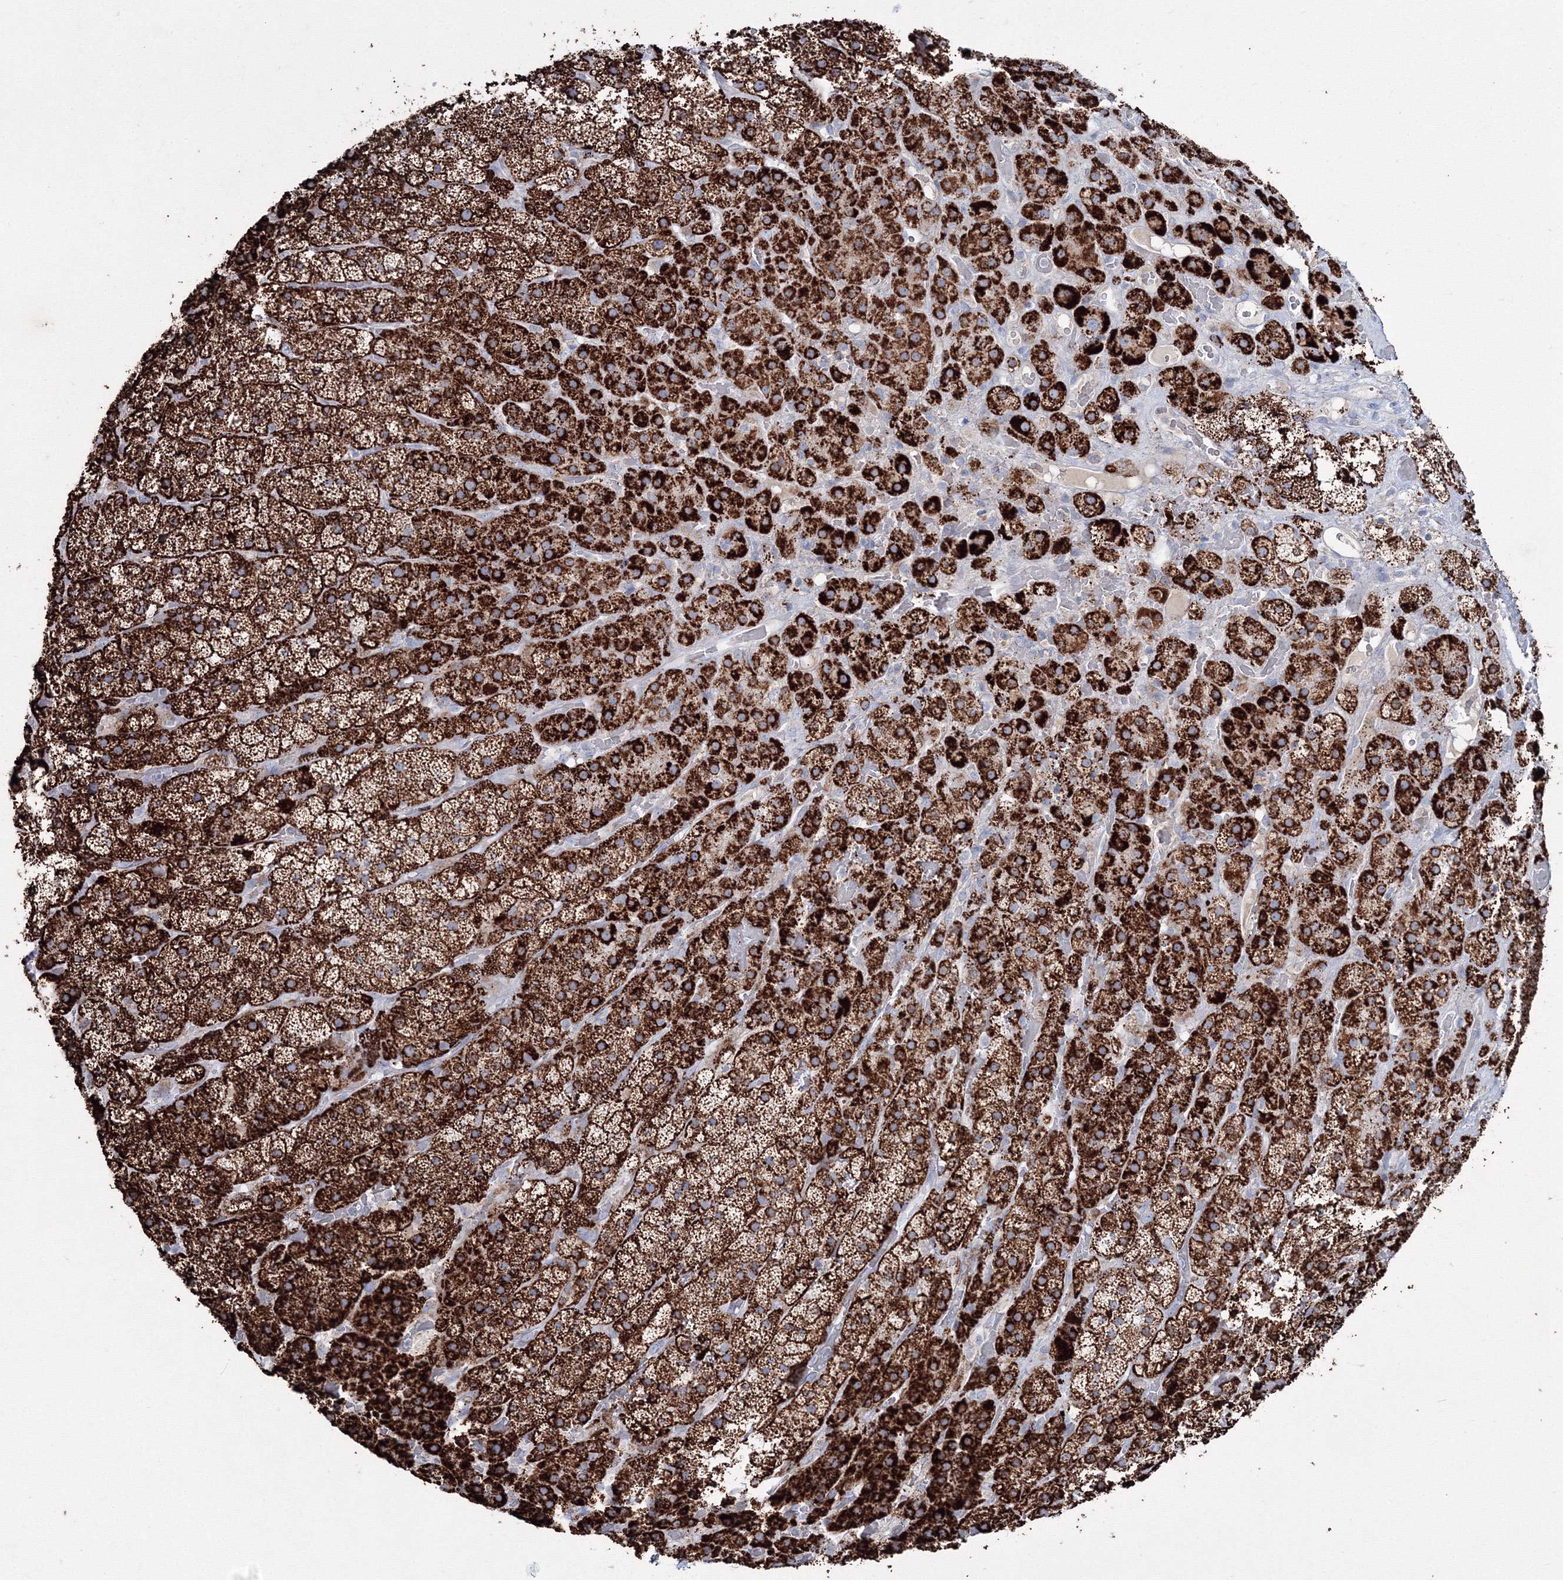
{"staining": {"intensity": "strong", "quantity": ">75%", "location": "cytoplasmic/membranous"}, "tissue": "adrenal gland", "cell_type": "Glandular cells", "image_type": "normal", "snomed": [{"axis": "morphology", "description": "Normal tissue, NOS"}, {"axis": "topography", "description": "Adrenal gland"}], "caption": "The micrograph exhibits a brown stain indicating the presence of a protein in the cytoplasmic/membranous of glandular cells in adrenal gland.", "gene": "IGSF9", "patient": {"sex": "male", "age": 57}}